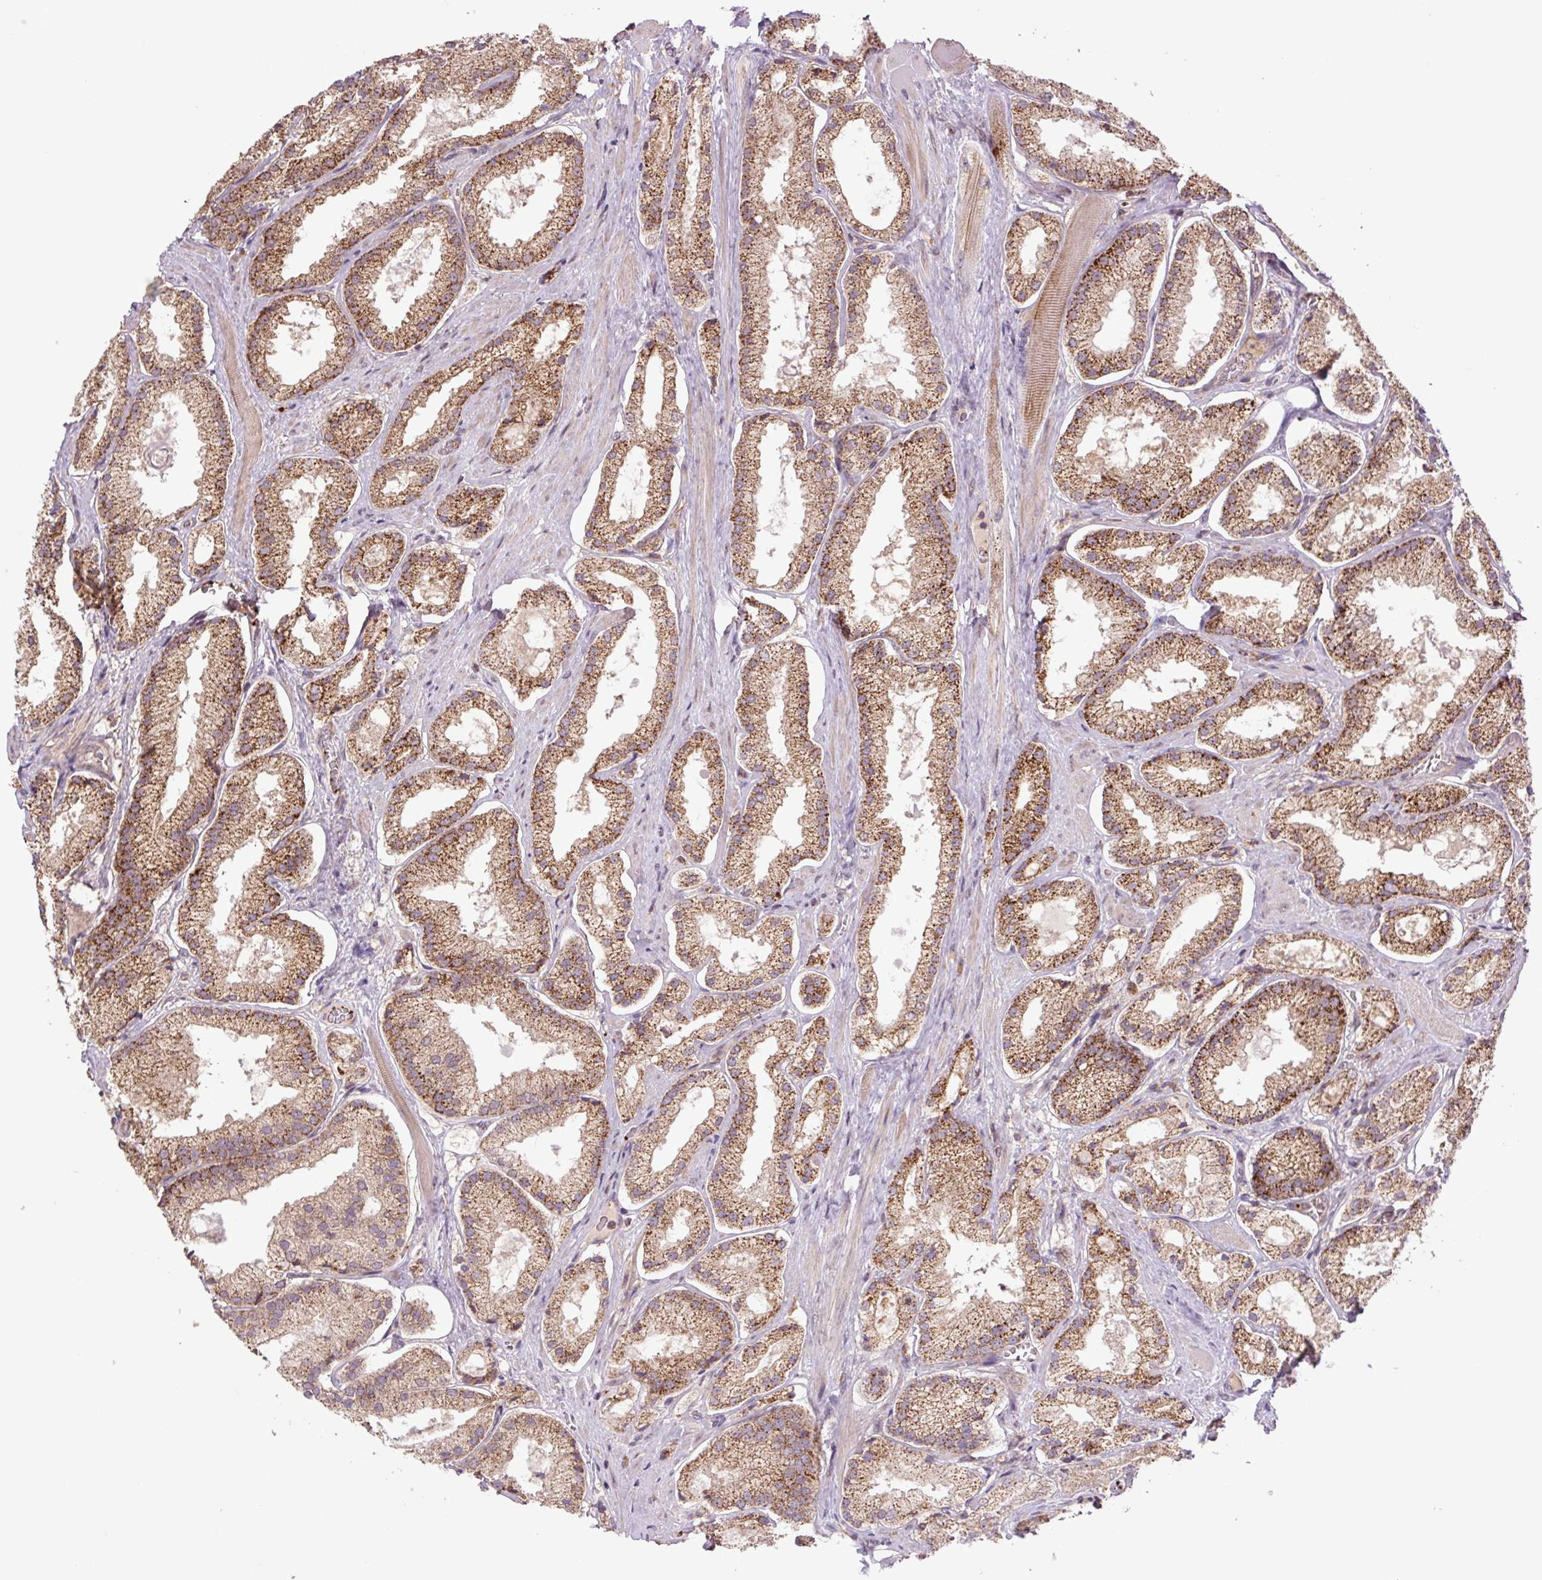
{"staining": {"intensity": "moderate", "quantity": ">75%", "location": "cytoplasmic/membranous"}, "tissue": "prostate cancer", "cell_type": "Tumor cells", "image_type": "cancer", "snomed": [{"axis": "morphology", "description": "Adenocarcinoma, High grade"}, {"axis": "topography", "description": "Prostate"}], "caption": "An image showing moderate cytoplasmic/membranous positivity in approximately >75% of tumor cells in prostate cancer, as visualized by brown immunohistochemical staining.", "gene": "TMEM160", "patient": {"sex": "male", "age": 68}}